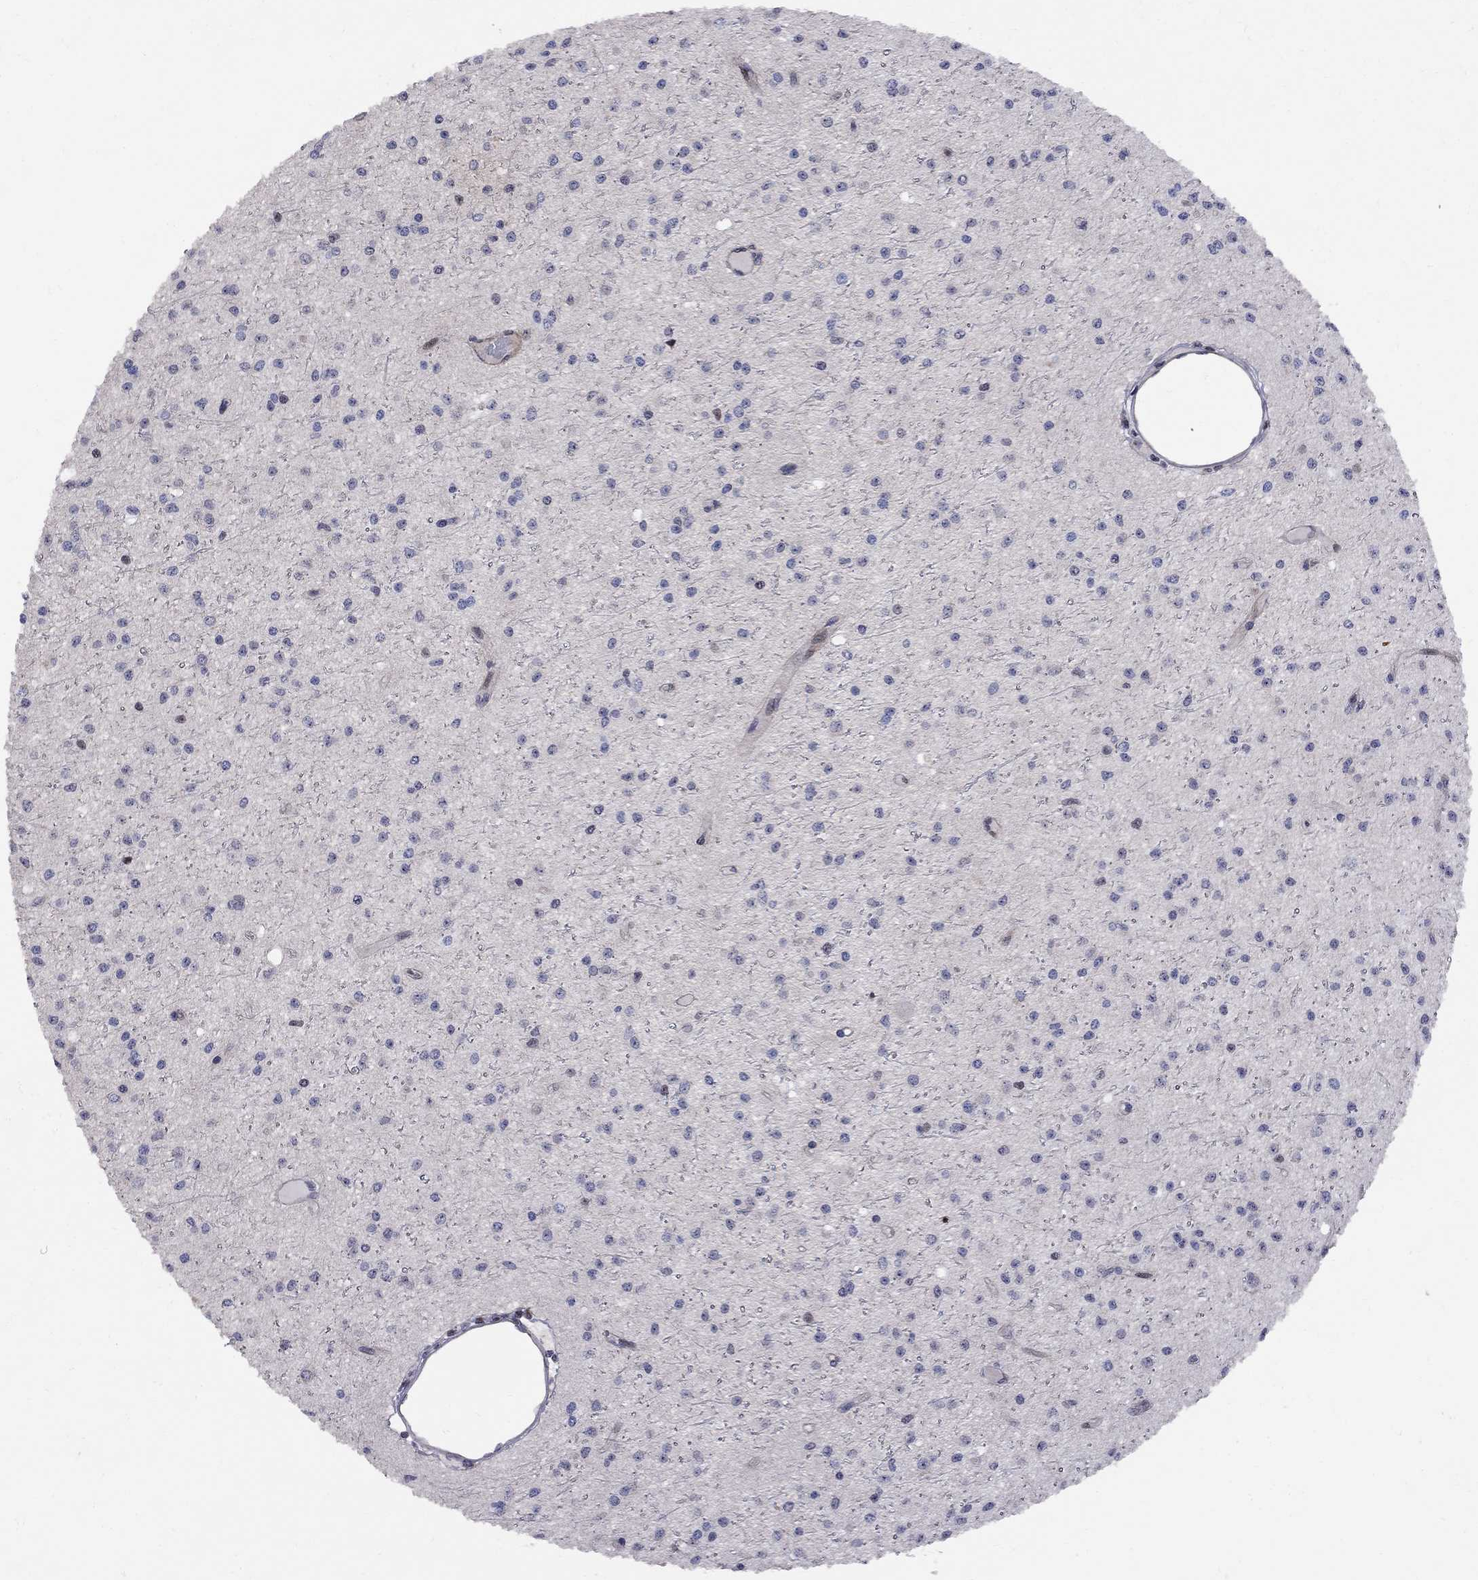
{"staining": {"intensity": "negative", "quantity": "none", "location": "none"}, "tissue": "glioma", "cell_type": "Tumor cells", "image_type": "cancer", "snomed": [{"axis": "morphology", "description": "Glioma, malignant, Low grade"}, {"axis": "topography", "description": "Brain"}], "caption": "The immunohistochemistry (IHC) histopathology image has no significant staining in tumor cells of glioma tissue.", "gene": "DHX33", "patient": {"sex": "male", "age": 27}}